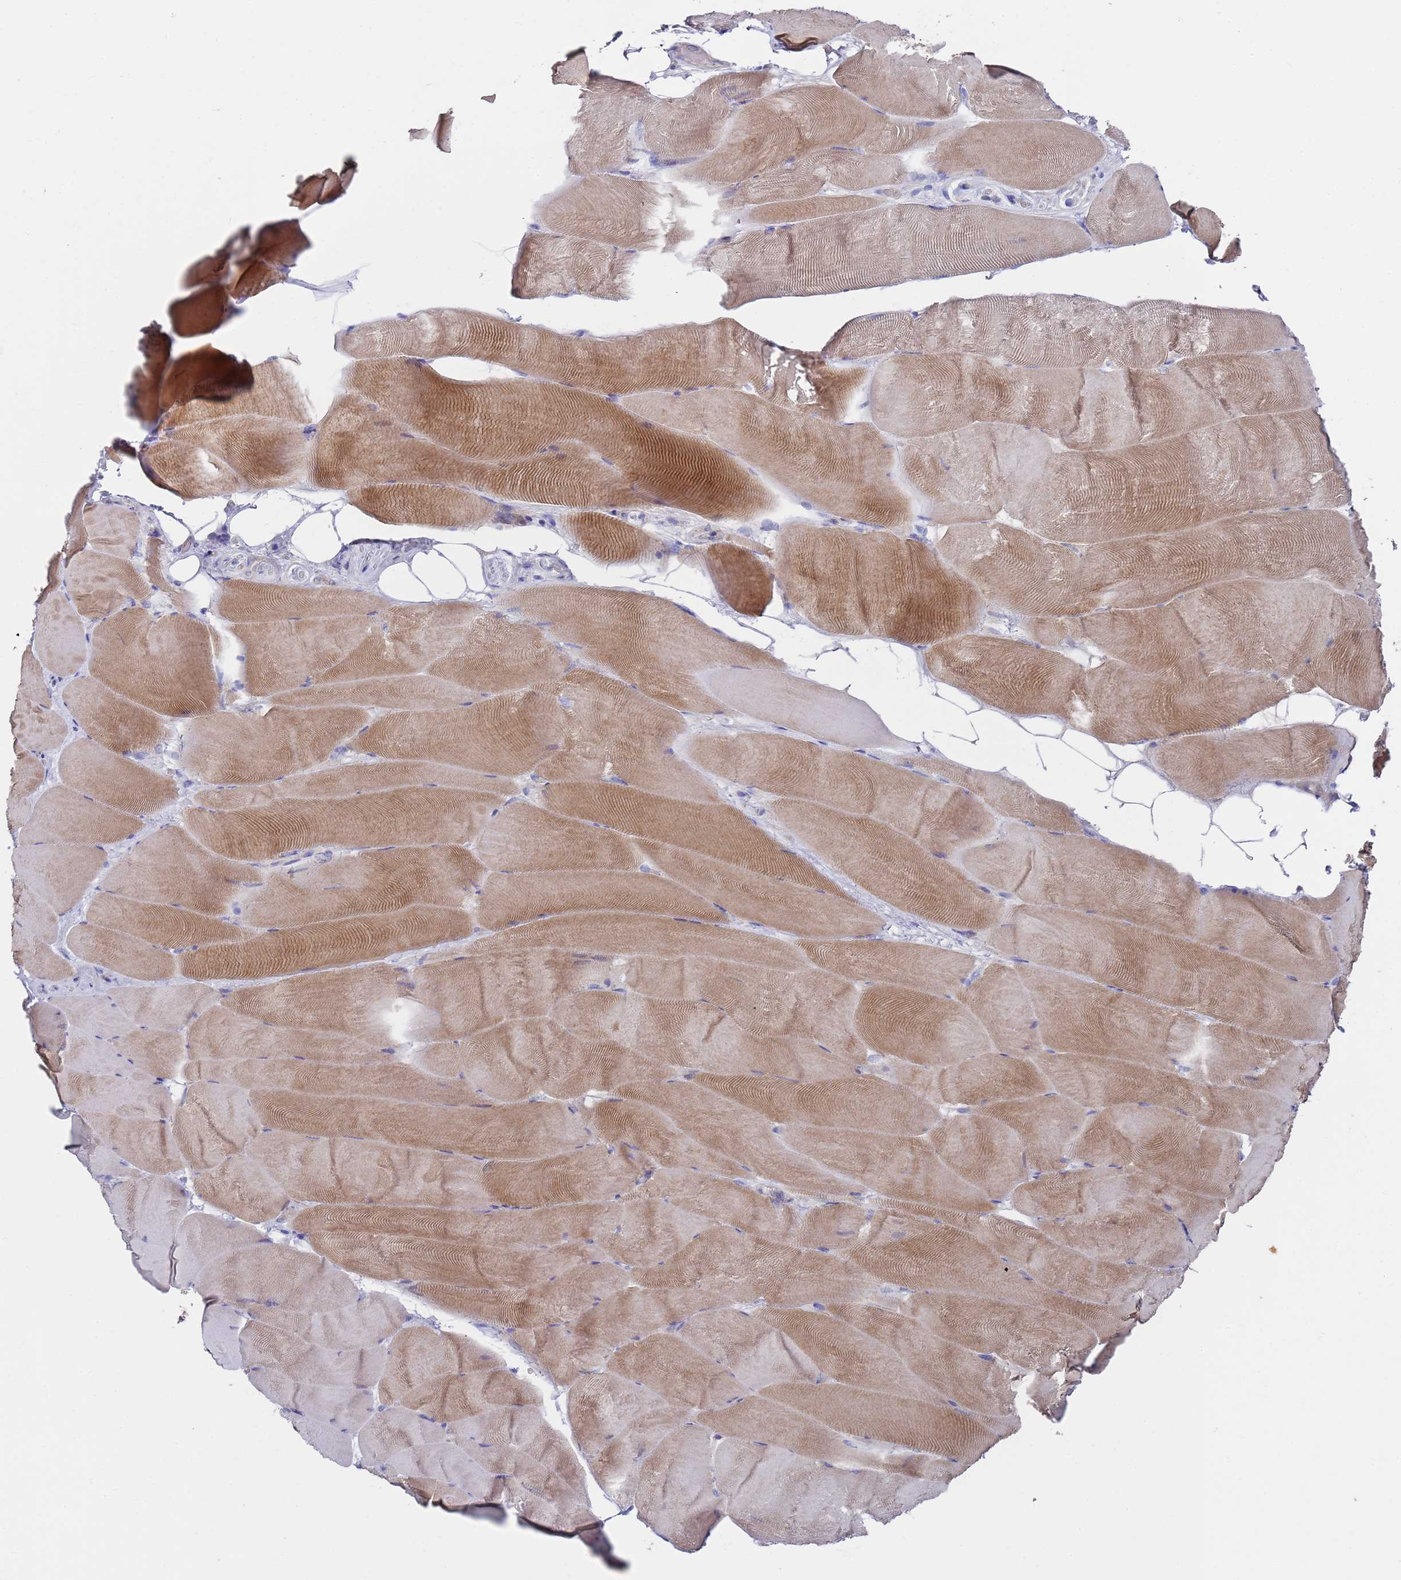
{"staining": {"intensity": "moderate", "quantity": "25%-75%", "location": "cytoplasmic/membranous"}, "tissue": "skeletal muscle", "cell_type": "Myocytes", "image_type": "normal", "snomed": [{"axis": "morphology", "description": "Normal tissue, NOS"}, {"axis": "topography", "description": "Skeletal muscle"}], "caption": "Immunohistochemical staining of normal skeletal muscle displays medium levels of moderate cytoplasmic/membranous positivity in about 25%-75% of myocytes.", "gene": "SCAPER", "patient": {"sex": "female", "age": 64}}